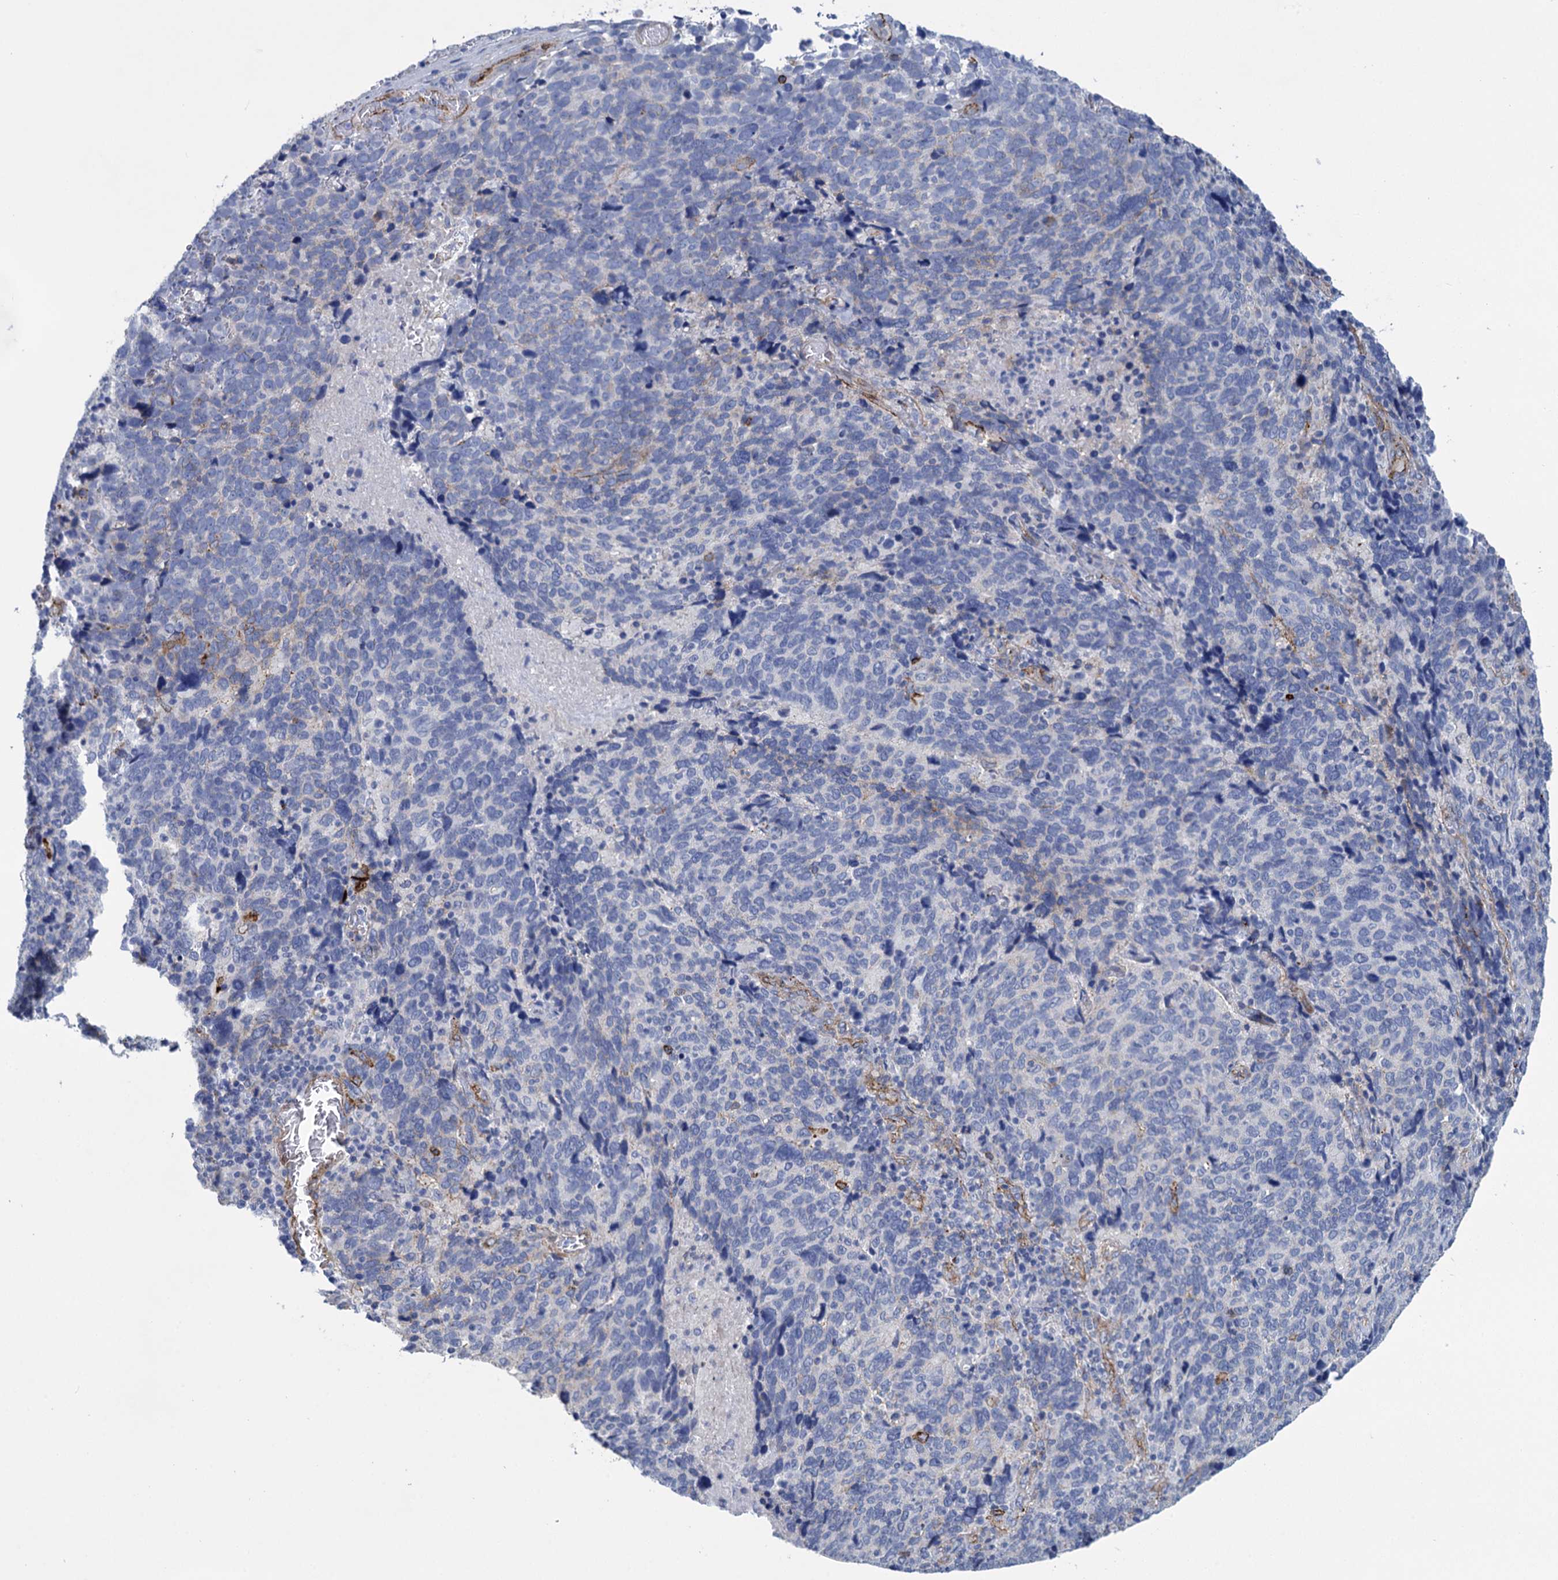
{"staining": {"intensity": "negative", "quantity": "none", "location": "none"}, "tissue": "cervical cancer", "cell_type": "Tumor cells", "image_type": "cancer", "snomed": [{"axis": "morphology", "description": "Squamous cell carcinoma, NOS"}, {"axis": "topography", "description": "Cervix"}], "caption": "Tumor cells show no significant expression in cervical cancer (squamous cell carcinoma).", "gene": "SNCG", "patient": {"sex": "female", "age": 41}}